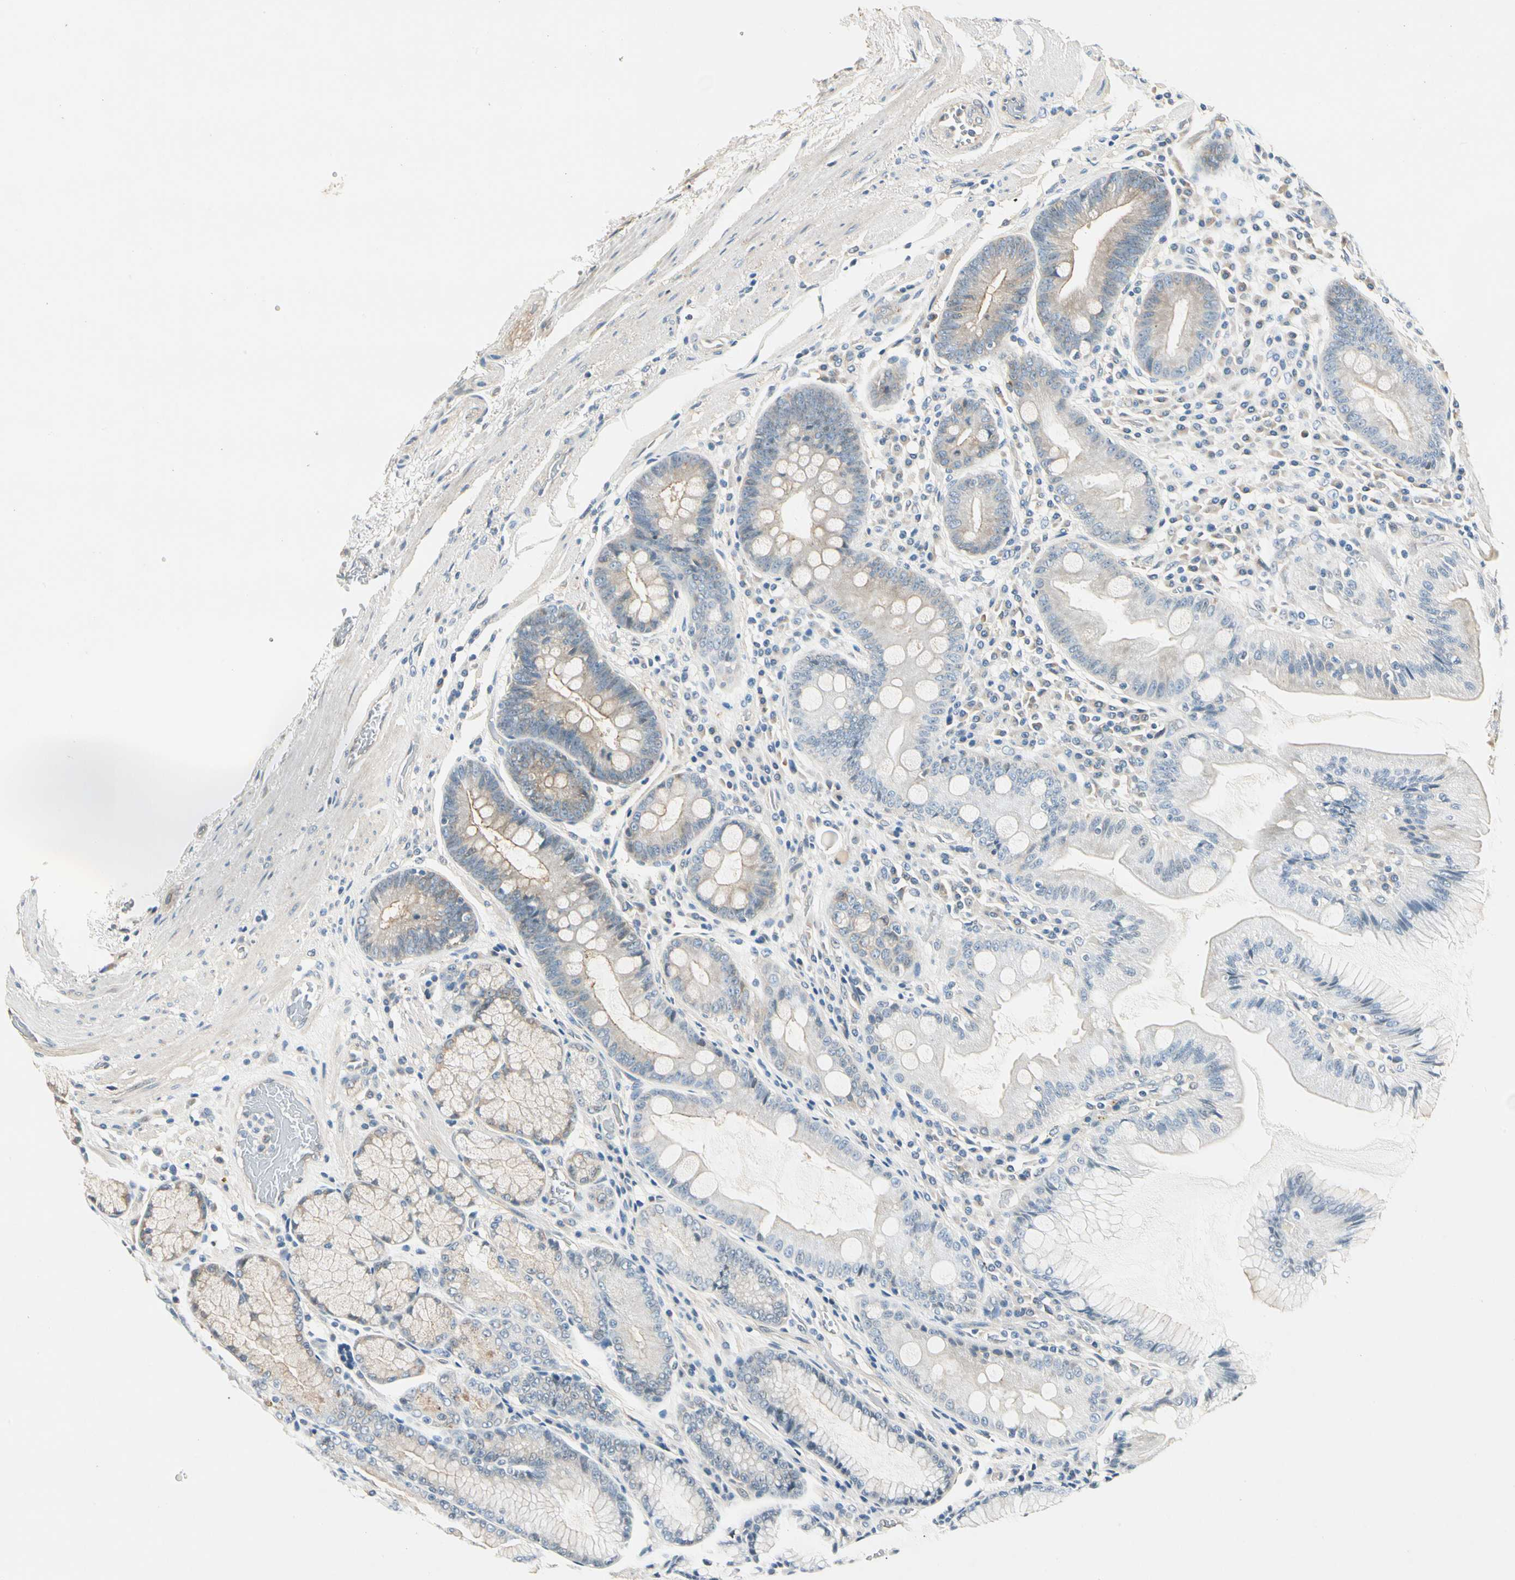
{"staining": {"intensity": "strong", "quantity": "<25%", "location": "cytoplasmic/membranous"}, "tissue": "stomach", "cell_type": "Glandular cells", "image_type": "normal", "snomed": [{"axis": "morphology", "description": "Normal tissue, NOS"}, {"axis": "topography", "description": "Stomach, lower"}], "caption": "Protein staining by immunohistochemistry demonstrates strong cytoplasmic/membranous expression in approximately <25% of glandular cells in benign stomach. Using DAB (brown) and hematoxylin (blue) stains, captured at high magnification using brightfield microscopy.", "gene": "ROCK2", "patient": {"sex": "female", "age": 93}}